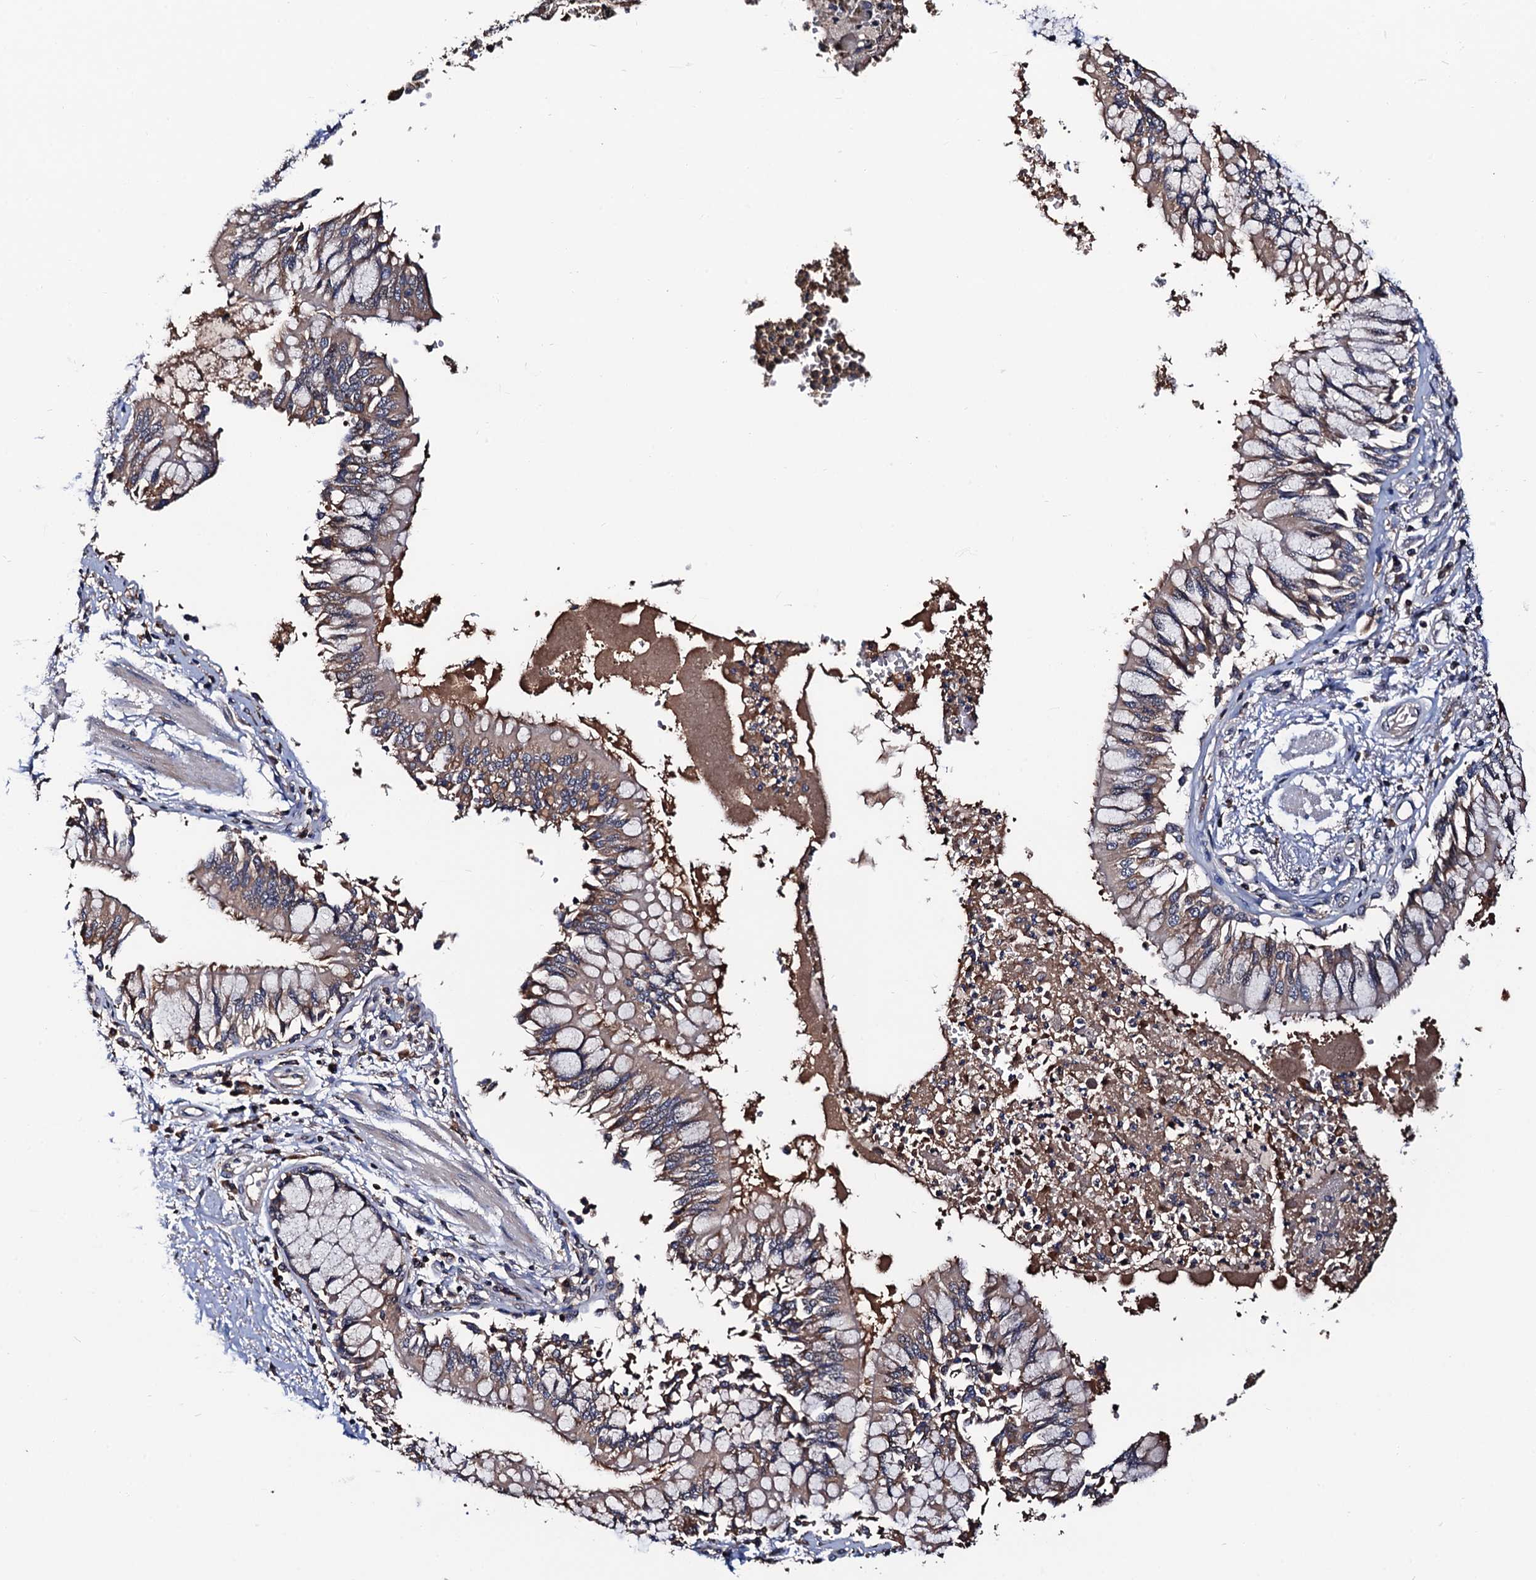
{"staining": {"intensity": "moderate", "quantity": "25%-75%", "location": "cytoplasmic/membranous"}, "tissue": "bronchus", "cell_type": "Respiratory epithelial cells", "image_type": "normal", "snomed": [{"axis": "morphology", "description": "Normal tissue, NOS"}, {"axis": "topography", "description": "Cartilage tissue"}, {"axis": "topography", "description": "Bronchus"}, {"axis": "topography", "description": "Lung"}], "caption": "This photomicrograph displays IHC staining of unremarkable bronchus, with medium moderate cytoplasmic/membranous staining in approximately 25%-75% of respiratory epithelial cells.", "gene": "RGS11", "patient": {"sex": "female", "age": 49}}